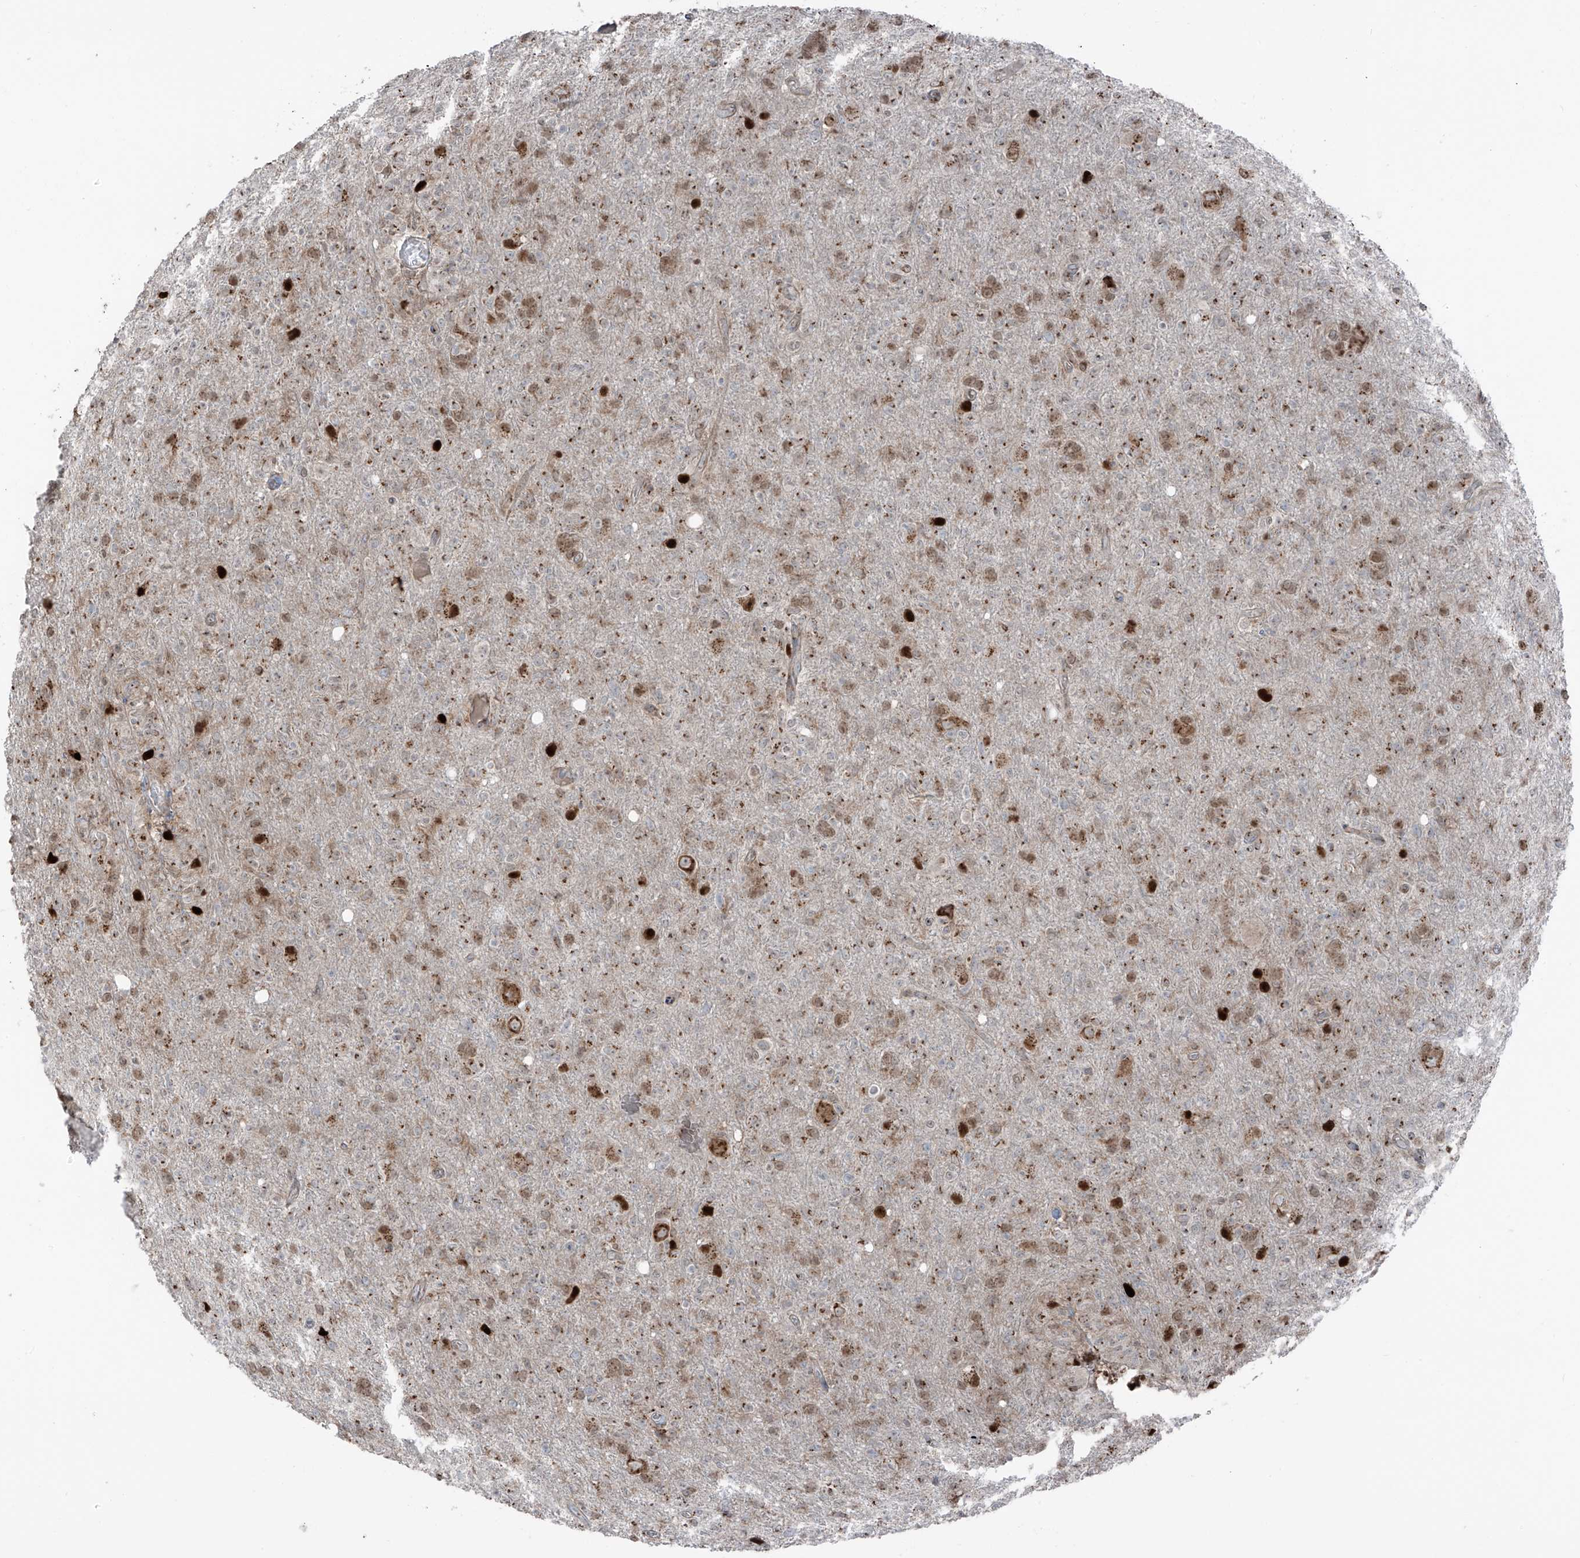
{"staining": {"intensity": "weak", "quantity": "25%-75%", "location": "cytoplasmic/membranous,nuclear"}, "tissue": "glioma", "cell_type": "Tumor cells", "image_type": "cancer", "snomed": [{"axis": "morphology", "description": "Glioma, malignant, High grade"}, {"axis": "topography", "description": "Brain"}], "caption": "Protein expression analysis of glioma shows weak cytoplasmic/membranous and nuclear positivity in about 25%-75% of tumor cells. The staining was performed using DAB, with brown indicating positive protein expression. Nuclei are stained blue with hematoxylin.", "gene": "ERLEC1", "patient": {"sex": "female", "age": 57}}